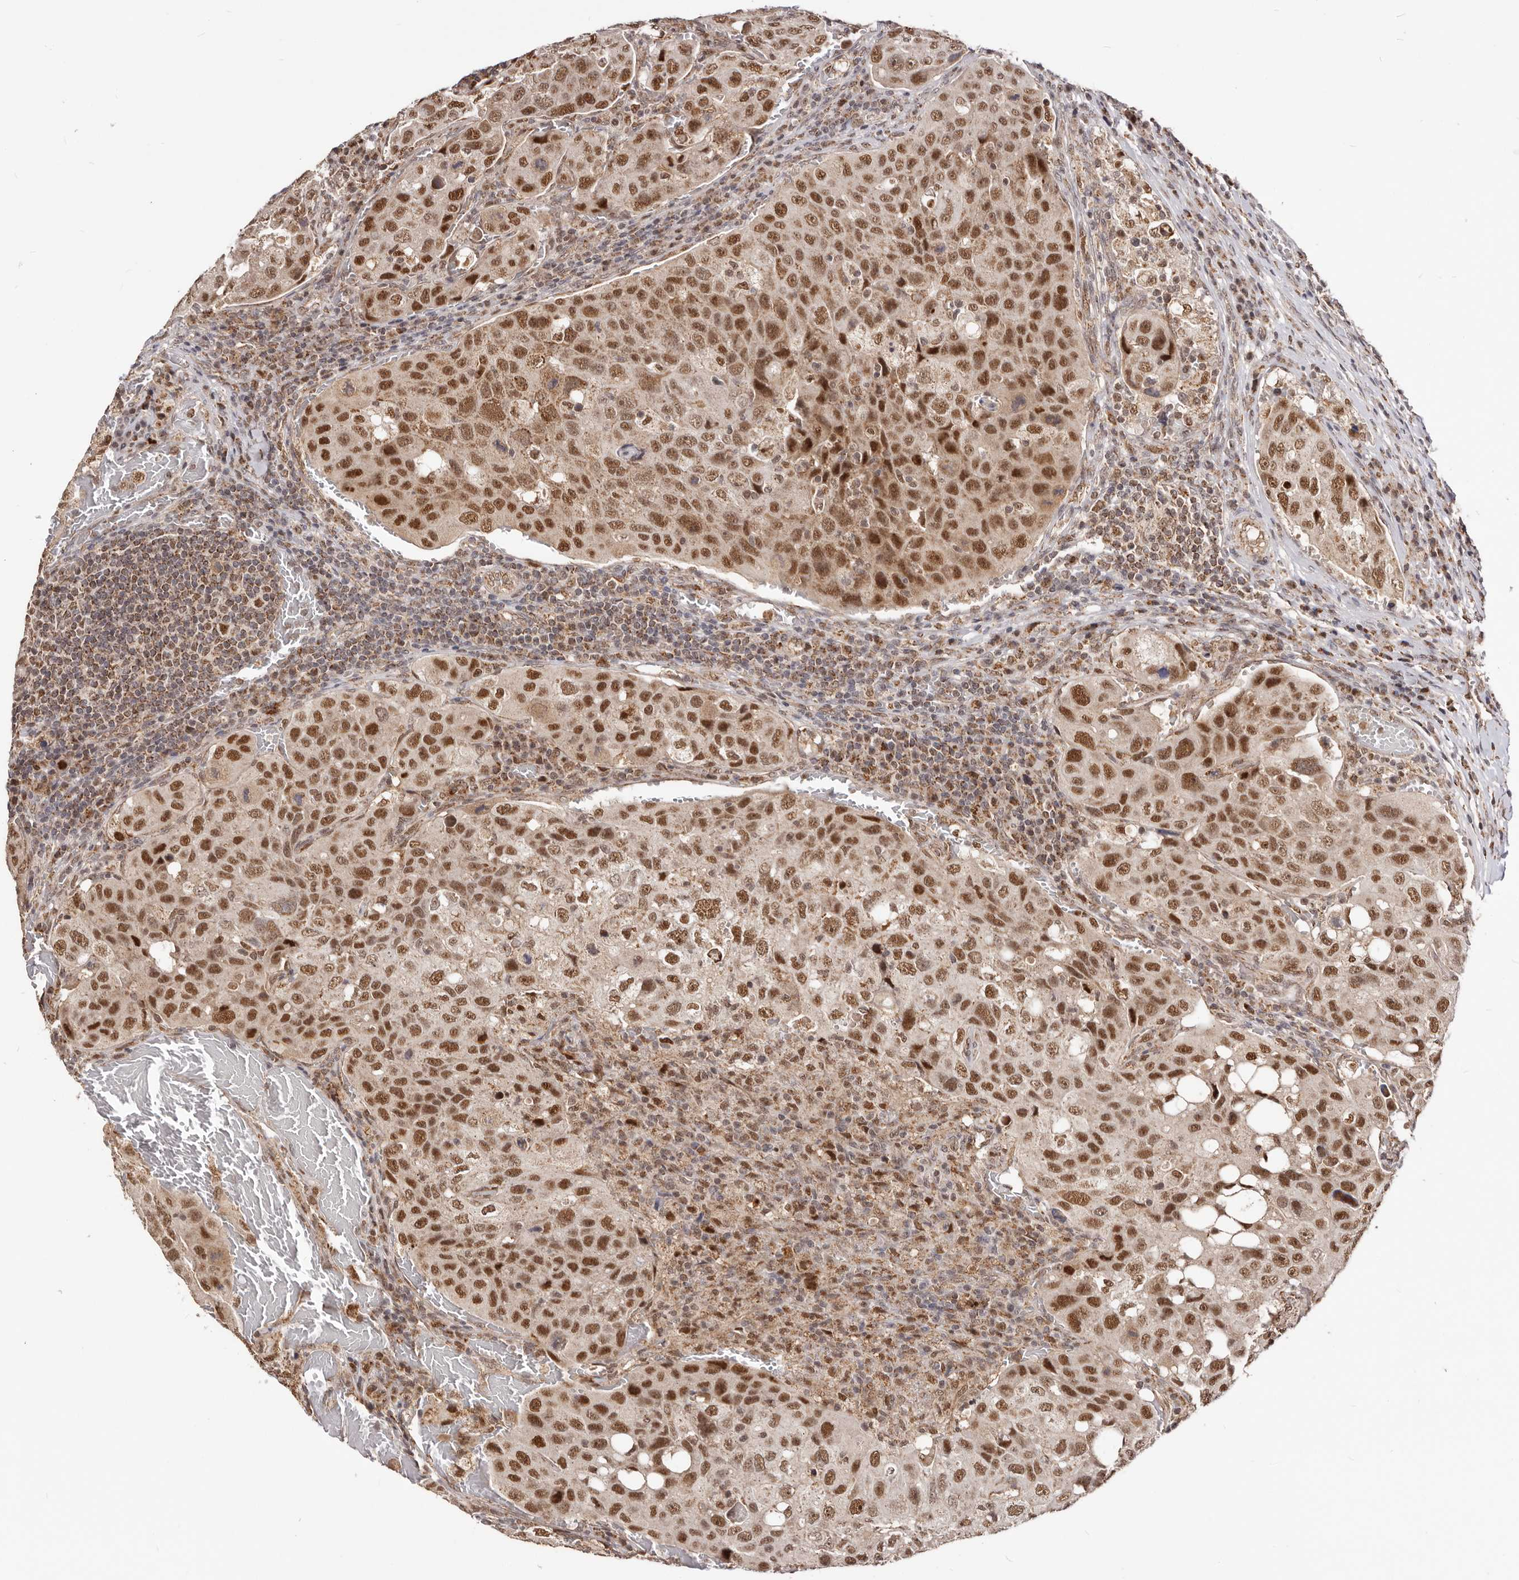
{"staining": {"intensity": "strong", "quantity": ">75%", "location": "cytoplasmic/membranous,nuclear"}, "tissue": "urothelial cancer", "cell_type": "Tumor cells", "image_type": "cancer", "snomed": [{"axis": "morphology", "description": "Urothelial carcinoma, High grade"}, {"axis": "topography", "description": "Lymph node"}, {"axis": "topography", "description": "Urinary bladder"}], "caption": "About >75% of tumor cells in human high-grade urothelial carcinoma exhibit strong cytoplasmic/membranous and nuclear protein expression as visualized by brown immunohistochemical staining.", "gene": "SEC14L1", "patient": {"sex": "male", "age": 51}}